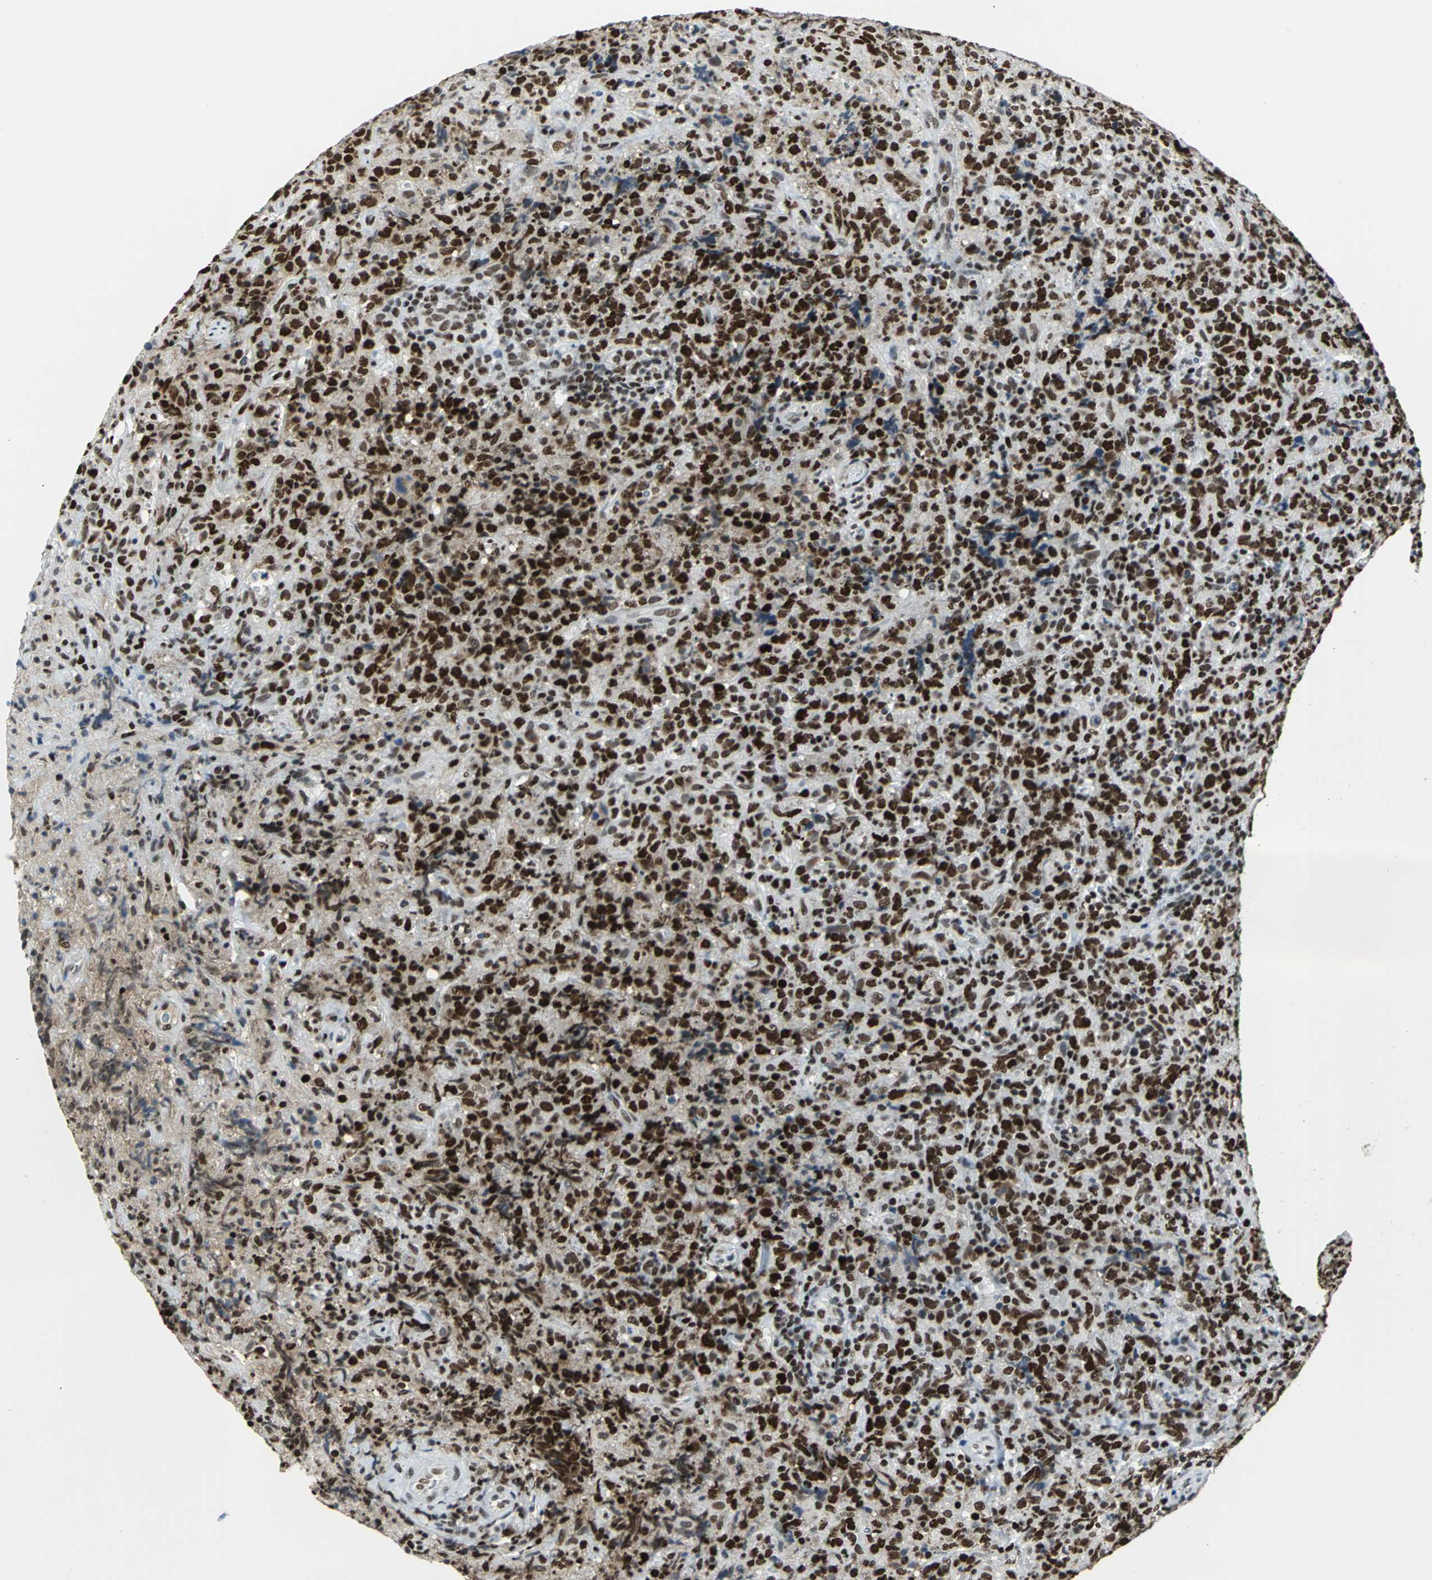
{"staining": {"intensity": "strong", "quantity": ">75%", "location": "nuclear"}, "tissue": "lymphoma", "cell_type": "Tumor cells", "image_type": "cancer", "snomed": [{"axis": "morphology", "description": "Malignant lymphoma, non-Hodgkin's type, High grade"}, {"axis": "topography", "description": "Tonsil"}], "caption": "The histopathology image shows staining of high-grade malignant lymphoma, non-Hodgkin's type, revealing strong nuclear protein staining (brown color) within tumor cells. The protein is stained brown, and the nuclei are stained in blue (DAB (3,3'-diaminobenzidine) IHC with brightfield microscopy, high magnification).", "gene": "HNRNPD", "patient": {"sex": "female", "age": 36}}